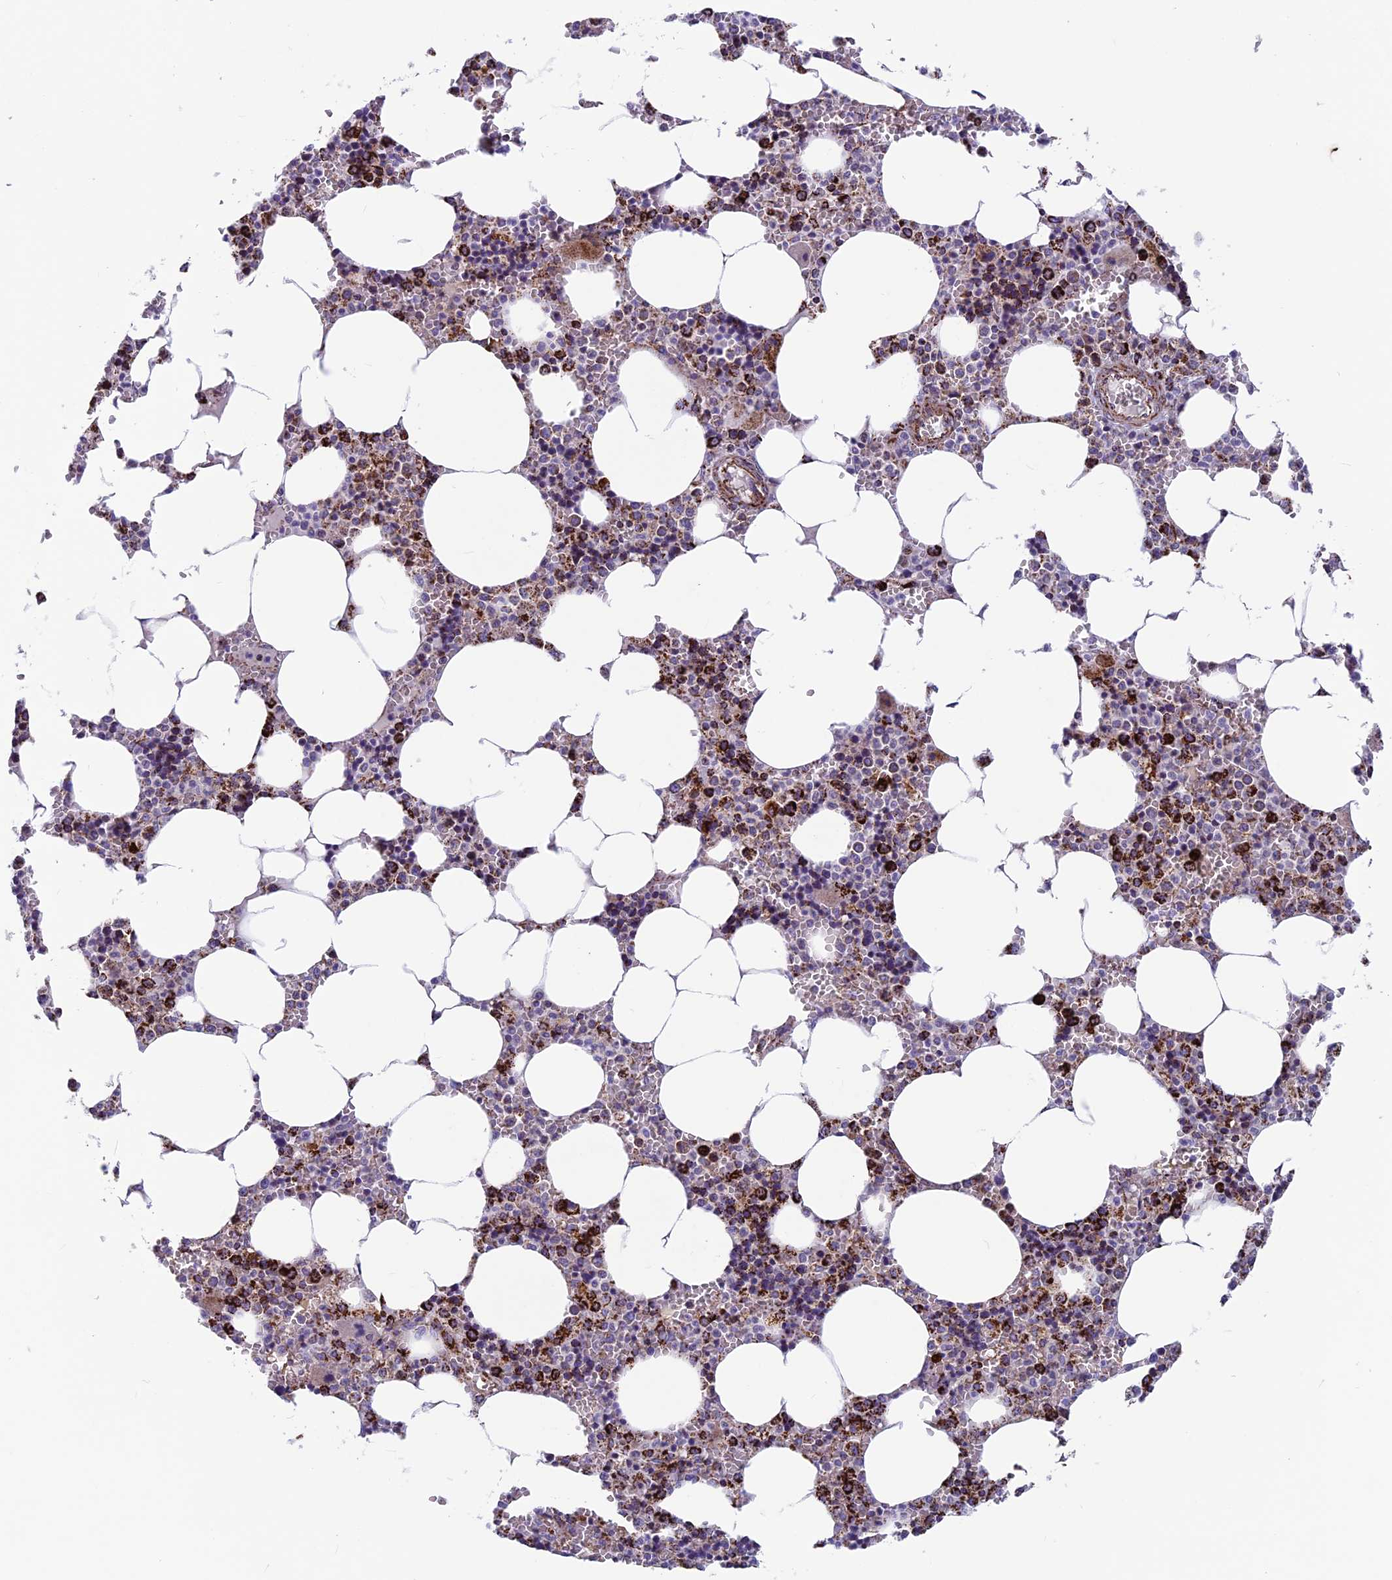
{"staining": {"intensity": "strong", "quantity": "25%-75%", "location": "cytoplasmic/membranous"}, "tissue": "bone marrow", "cell_type": "Hematopoietic cells", "image_type": "normal", "snomed": [{"axis": "morphology", "description": "Normal tissue, NOS"}, {"axis": "topography", "description": "Bone marrow"}], "caption": "Immunohistochemistry (IHC) histopathology image of unremarkable human bone marrow stained for a protein (brown), which shows high levels of strong cytoplasmic/membranous expression in about 25%-75% of hematopoietic cells.", "gene": "MRPS18B", "patient": {"sex": "male", "age": 70}}